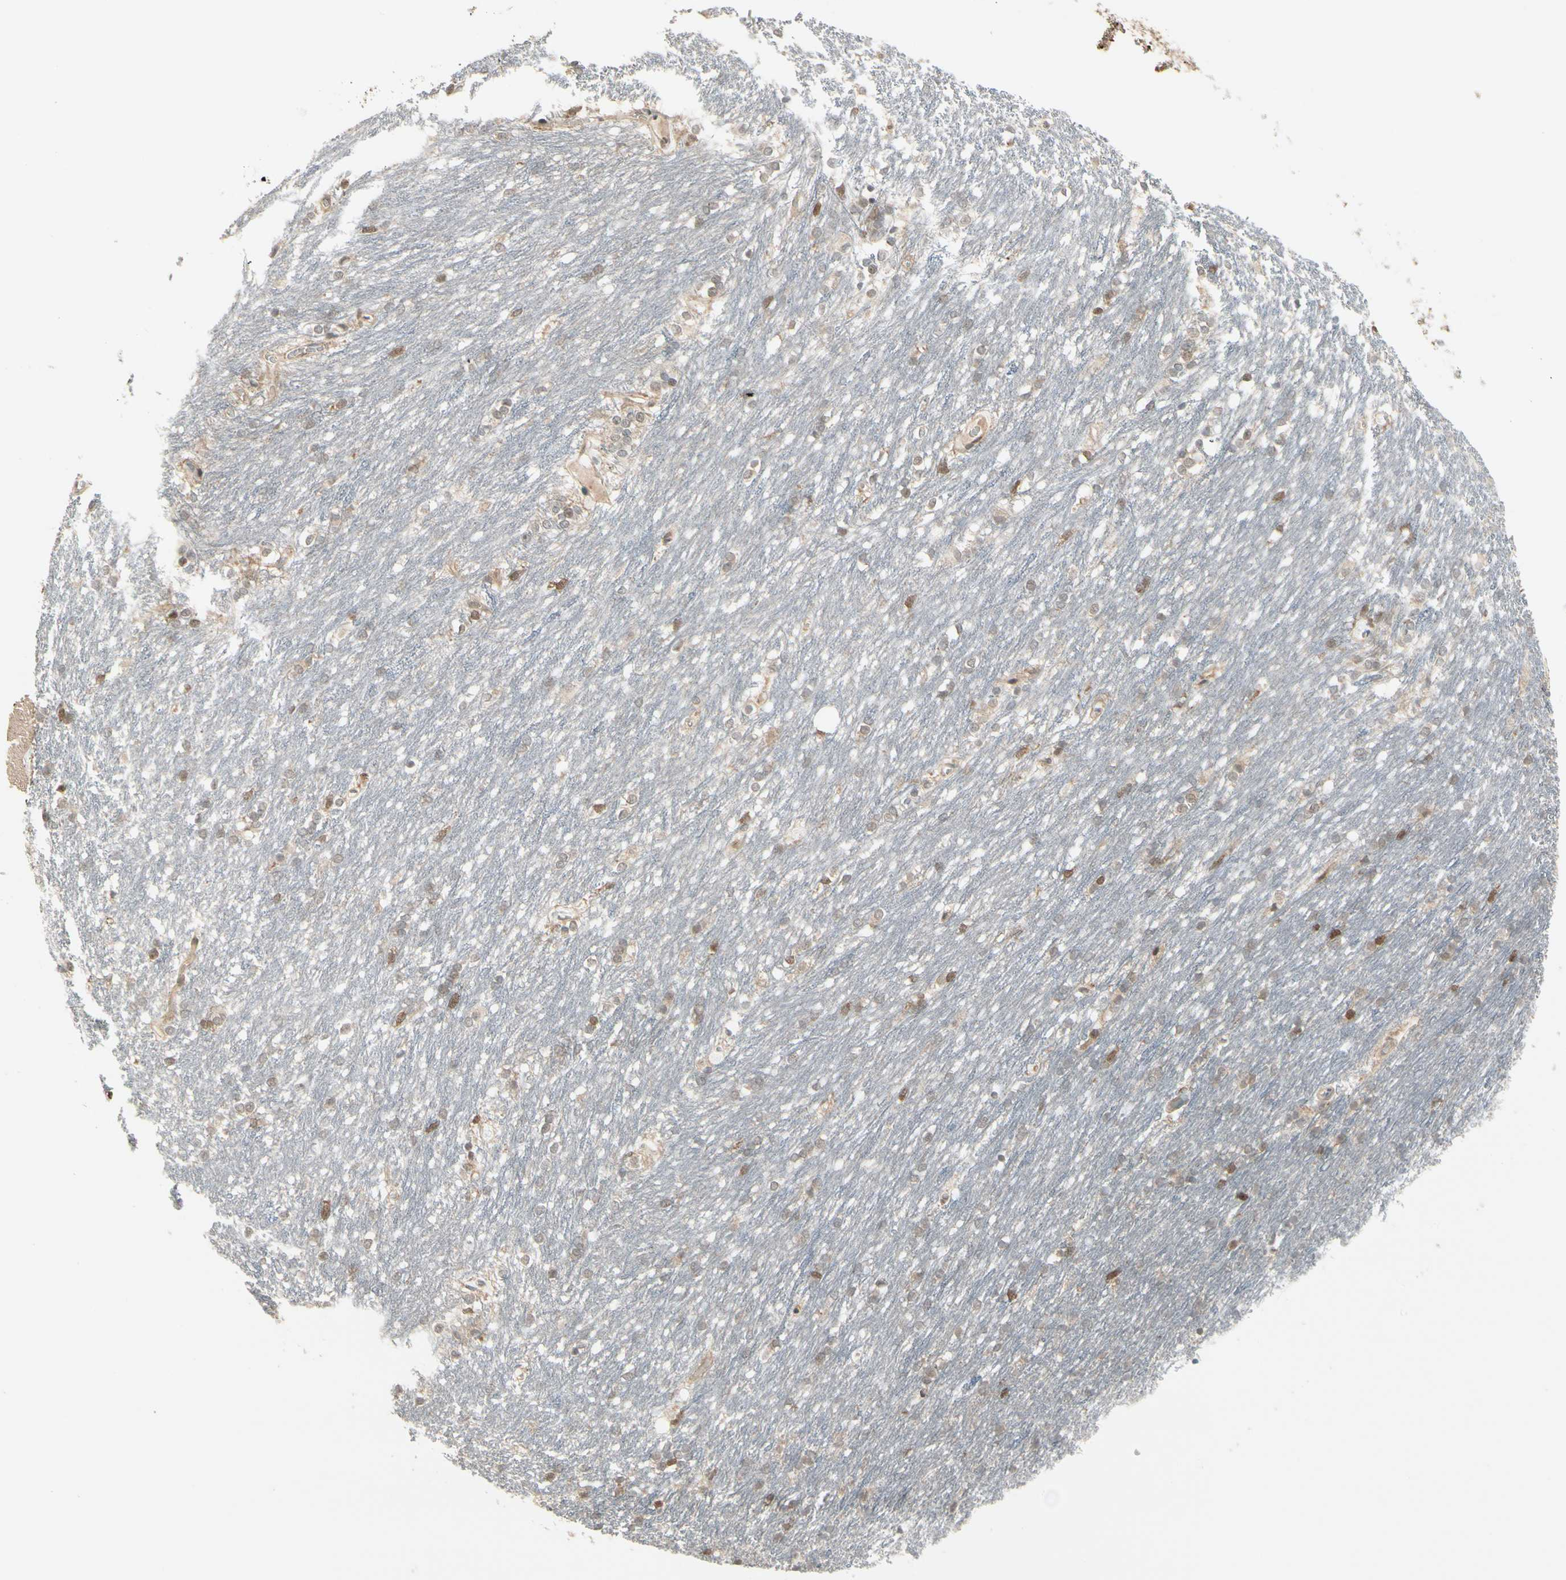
{"staining": {"intensity": "moderate", "quantity": "25%-75%", "location": "cytoplasmic/membranous,nuclear"}, "tissue": "caudate", "cell_type": "Glial cells", "image_type": "normal", "snomed": [{"axis": "morphology", "description": "Normal tissue, NOS"}, {"axis": "topography", "description": "Lateral ventricle wall"}], "caption": "Protein staining by immunohistochemistry (IHC) reveals moderate cytoplasmic/membranous,nuclear staining in about 25%-75% of glial cells in benign caudate.", "gene": "SVBP", "patient": {"sex": "female", "age": 19}}